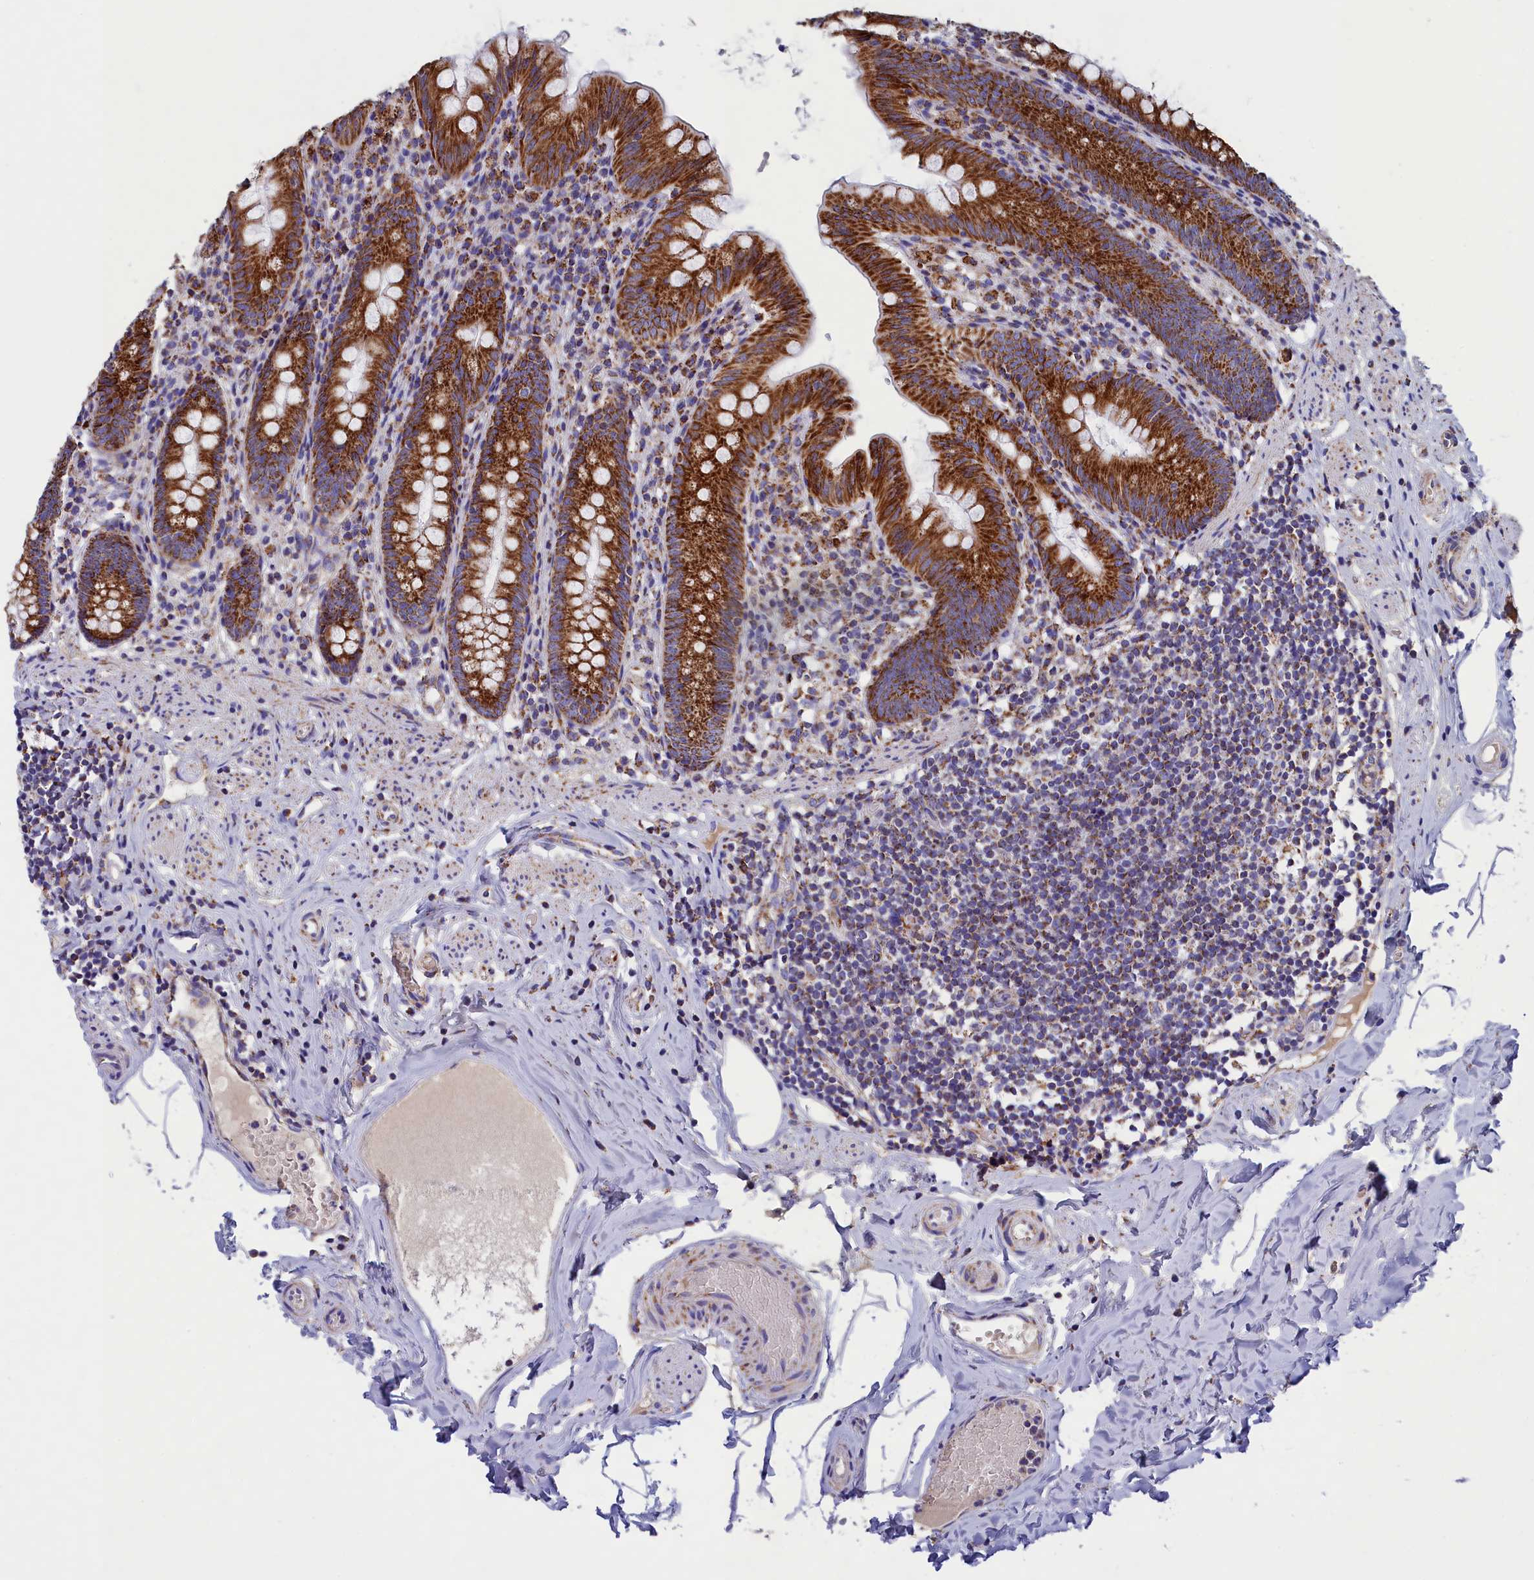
{"staining": {"intensity": "strong", "quantity": ">75%", "location": "cytoplasmic/membranous"}, "tissue": "appendix", "cell_type": "Glandular cells", "image_type": "normal", "snomed": [{"axis": "morphology", "description": "Normal tissue, NOS"}, {"axis": "topography", "description": "Appendix"}], "caption": "A brown stain labels strong cytoplasmic/membranous expression of a protein in glandular cells of normal appendix.", "gene": "SLC39A3", "patient": {"sex": "male", "age": 55}}